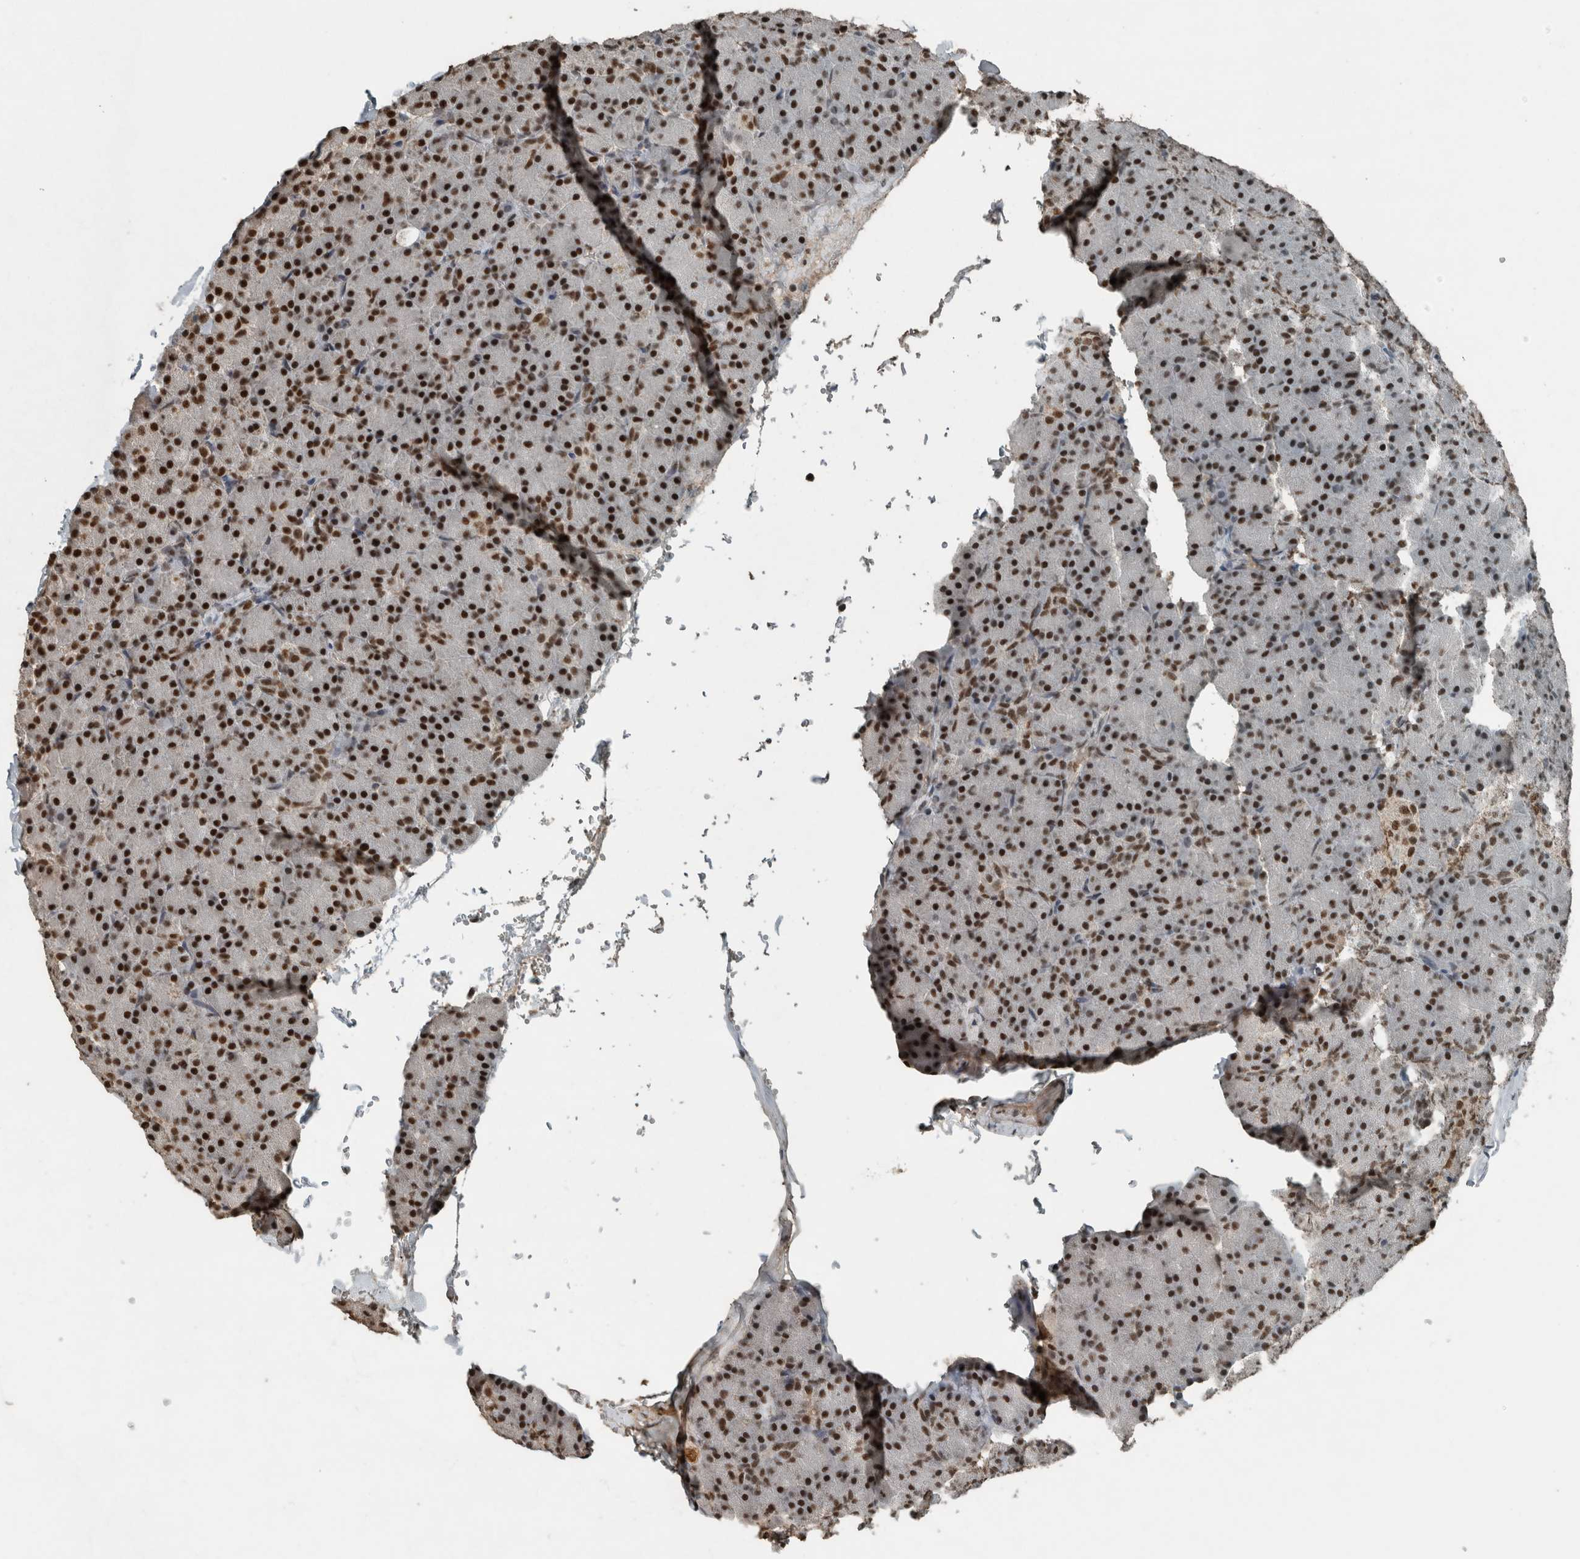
{"staining": {"intensity": "strong", "quantity": ">75%", "location": "nuclear"}, "tissue": "pancreas", "cell_type": "Exocrine glandular cells", "image_type": "normal", "snomed": [{"axis": "morphology", "description": "Normal tissue, NOS"}, {"axis": "topography", "description": "Pancreas"}], "caption": "Benign pancreas reveals strong nuclear expression in approximately >75% of exocrine glandular cells, visualized by immunohistochemistry.", "gene": "ZNF24", "patient": {"sex": "female", "age": 43}}